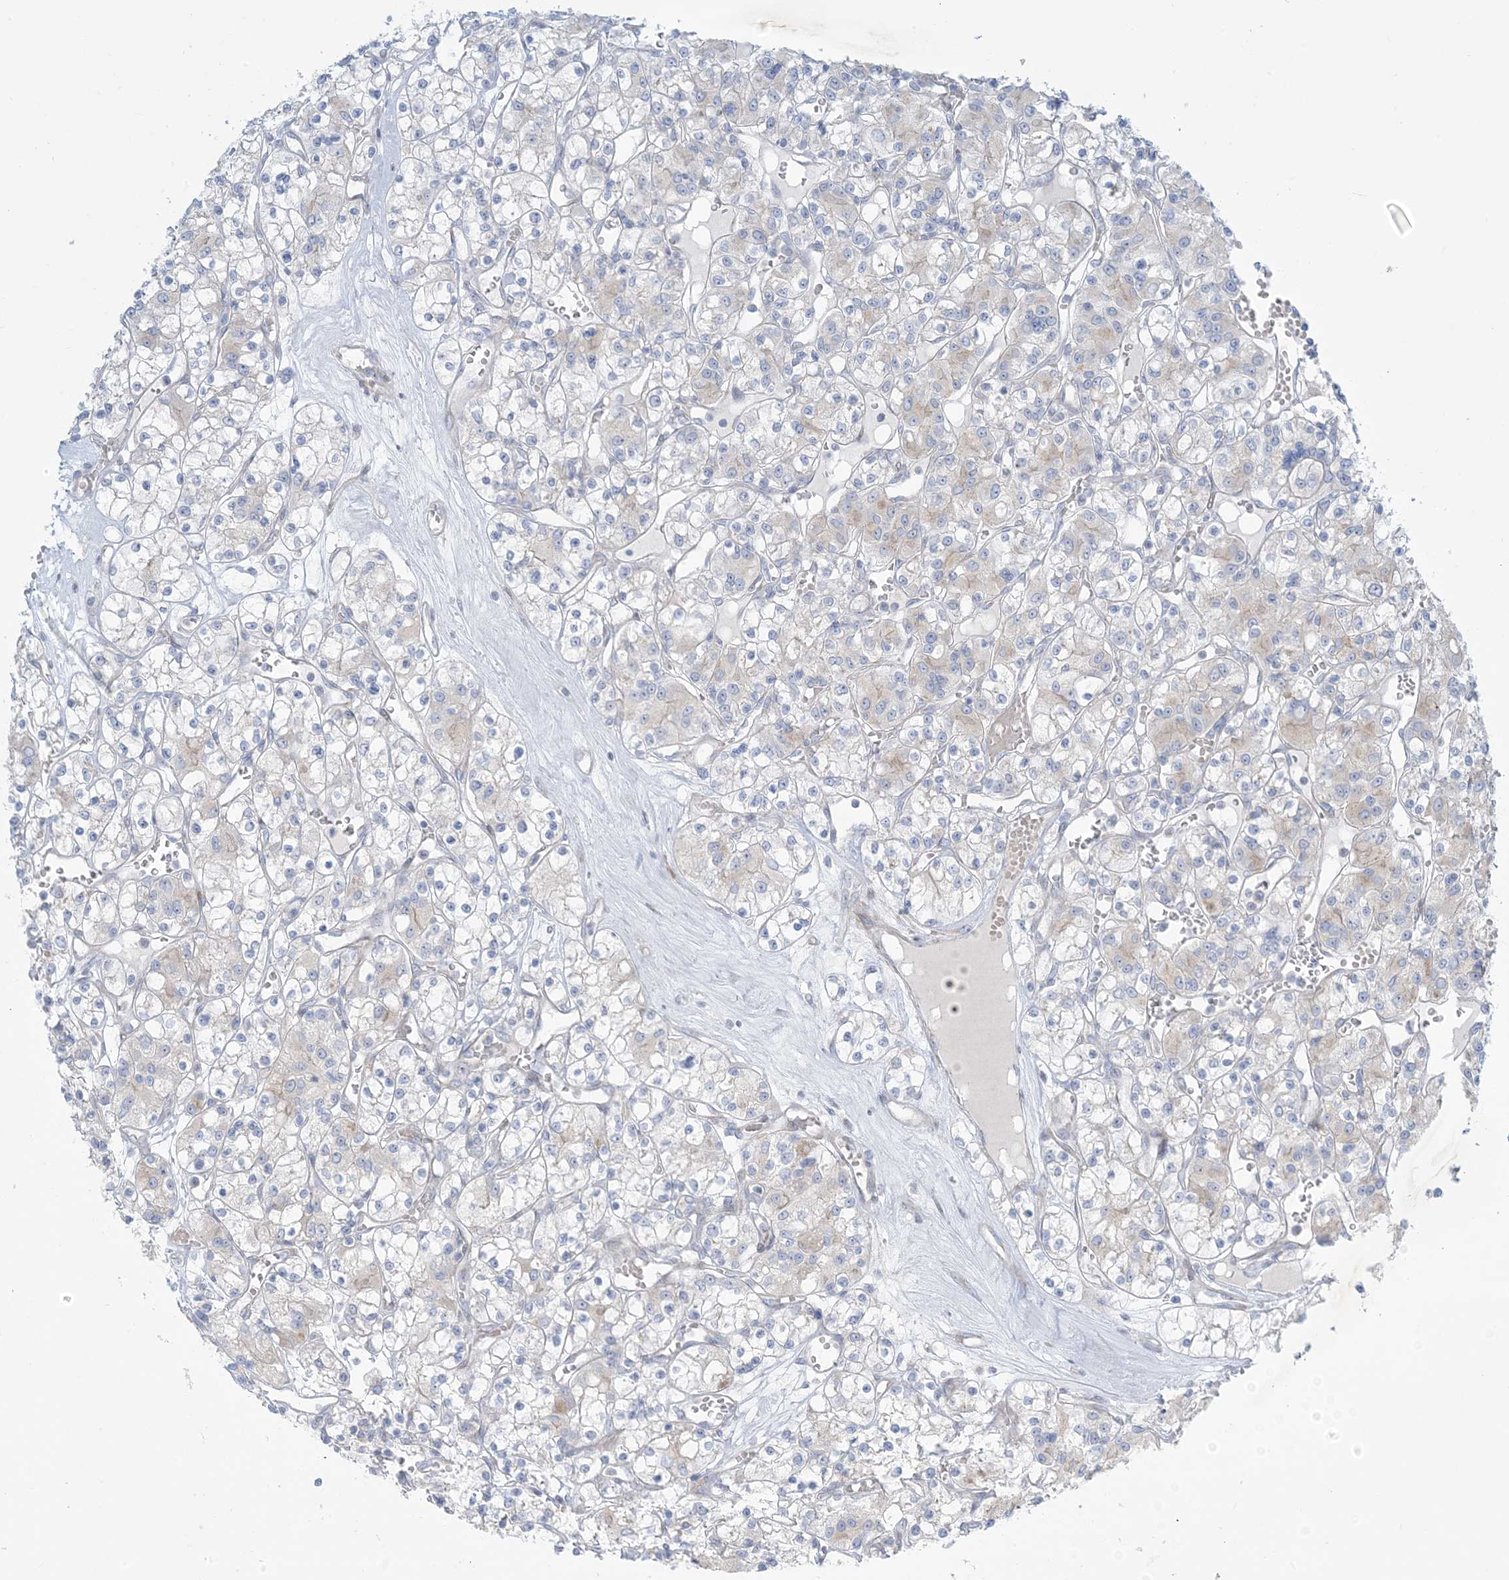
{"staining": {"intensity": "negative", "quantity": "none", "location": "none"}, "tissue": "renal cancer", "cell_type": "Tumor cells", "image_type": "cancer", "snomed": [{"axis": "morphology", "description": "Adenocarcinoma, NOS"}, {"axis": "topography", "description": "Kidney"}], "caption": "Renal cancer was stained to show a protein in brown. There is no significant staining in tumor cells.", "gene": "AFTPH", "patient": {"sex": "female", "age": 59}}